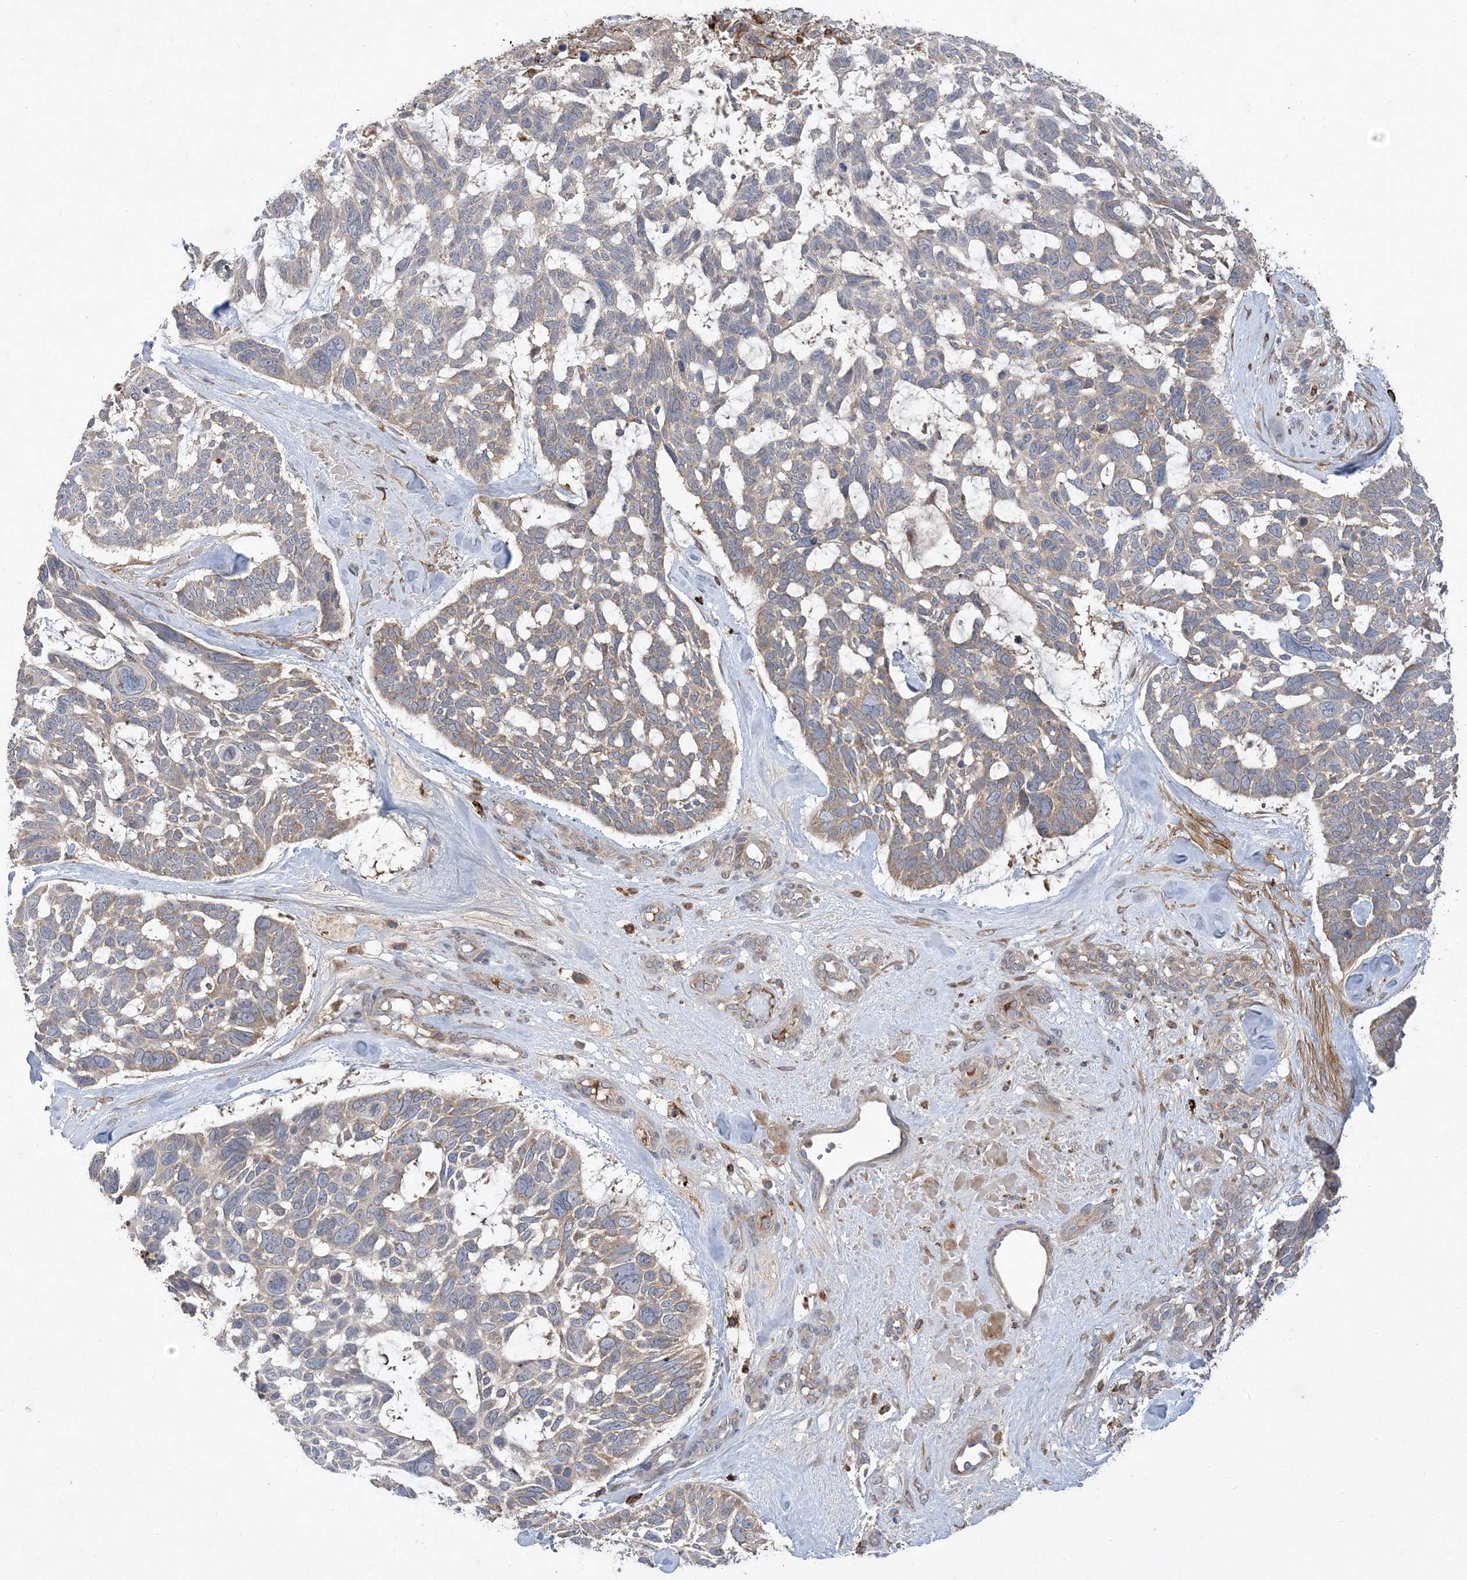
{"staining": {"intensity": "weak", "quantity": "<25%", "location": "cytoplasmic/membranous"}, "tissue": "skin cancer", "cell_type": "Tumor cells", "image_type": "cancer", "snomed": [{"axis": "morphology", "description": "Basal cell carcinoma"}, {"axis": "topography", "description": "Skin"}], "caption": "Immunohistochemical staining of human skin cancer (basal cell carcinoma) shows no significant expression in tumor cells.", "gene": "MASP2", "patient": {"sex": "male", "age": 88}}